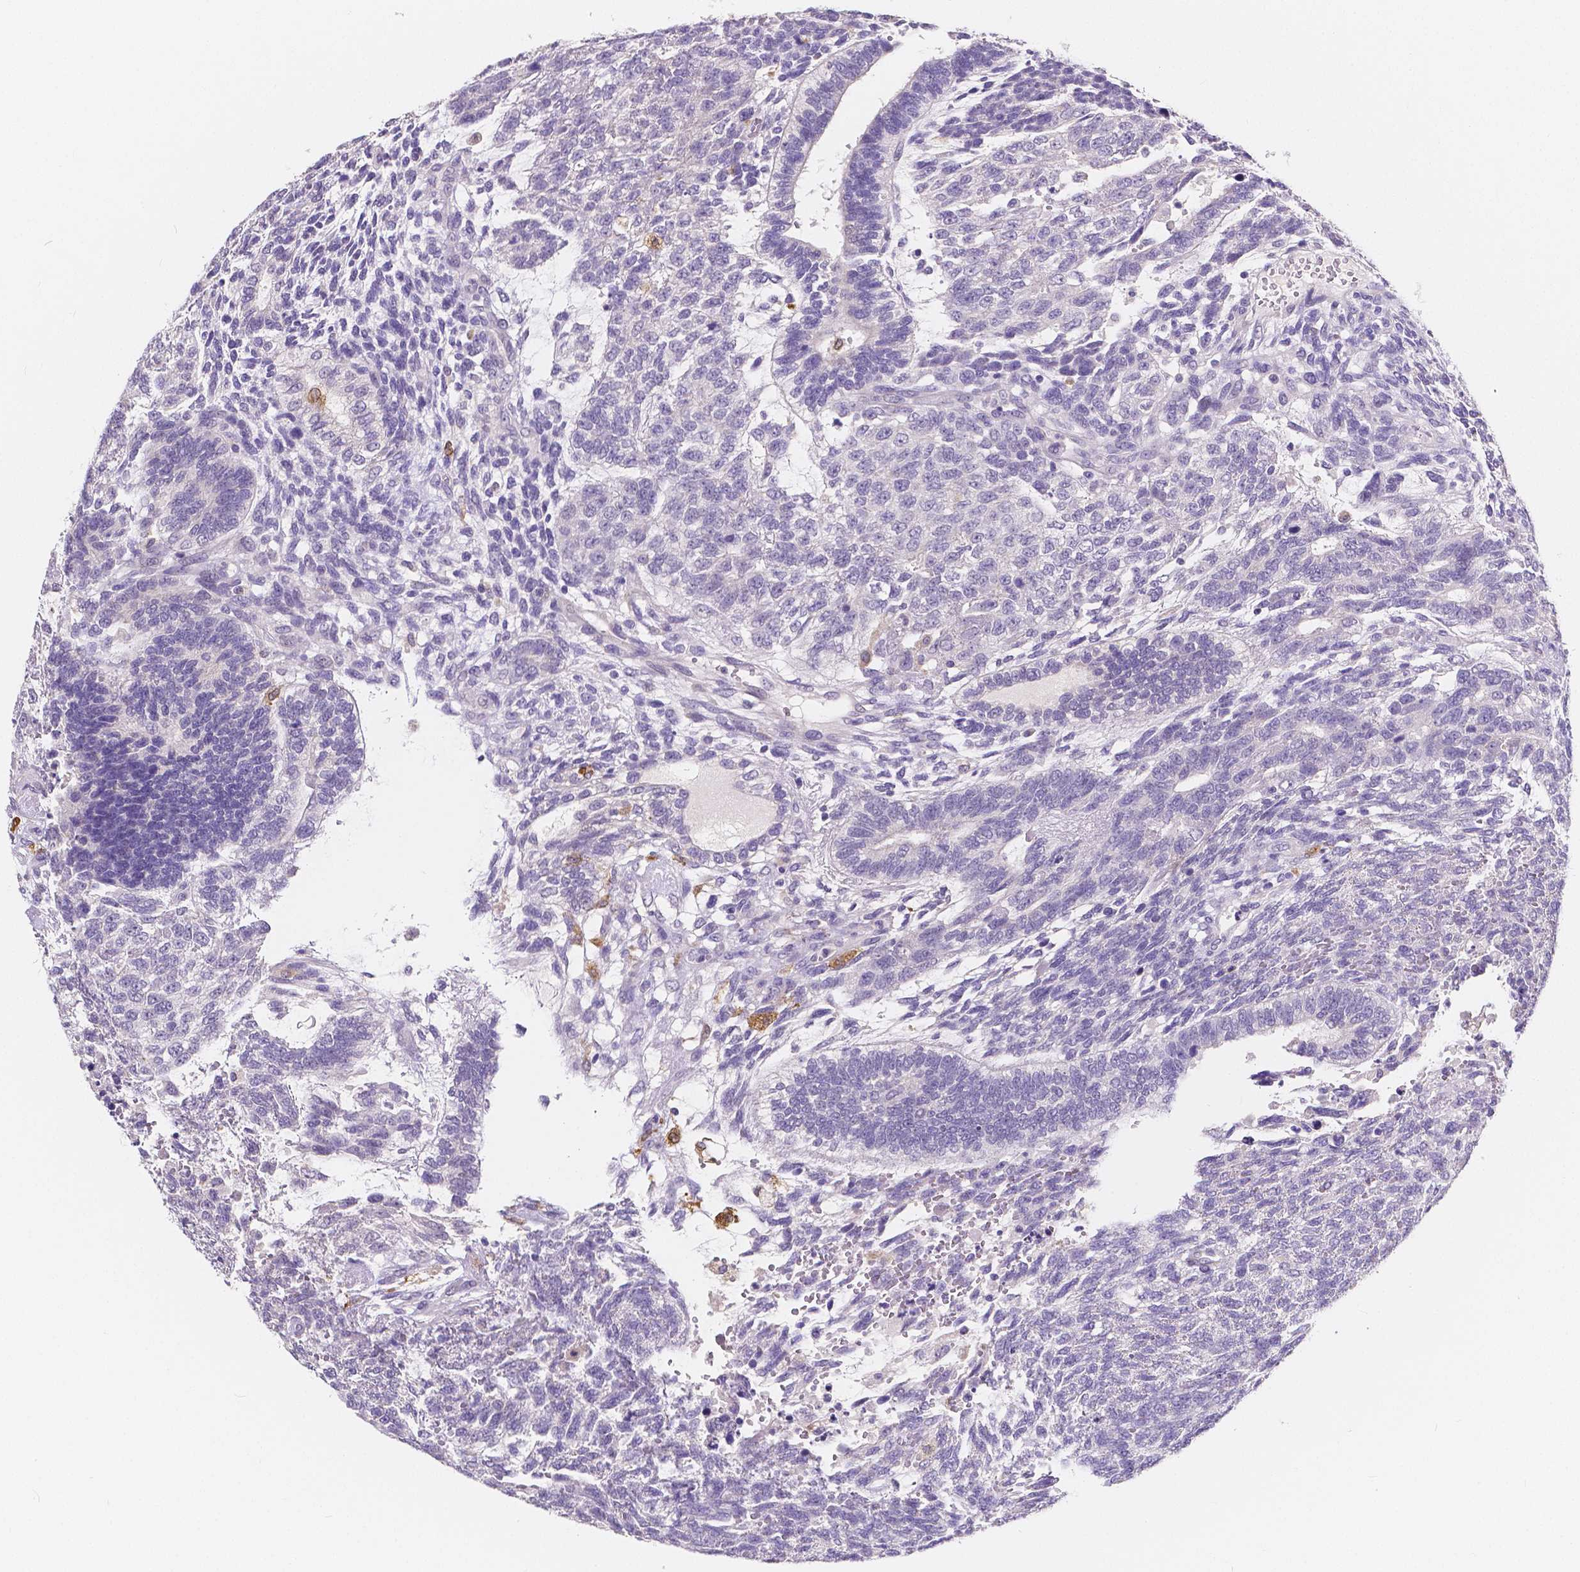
{"staining": {"intensity": "negative", "quantity": "none", "location": "none"}, "tissue": "testis cancer", "cell_type": "Tumor cells", "image_type": "cancer", "snomed": [{"axis": "morphology", "description": "Carcinoma, Embryonal, NOS"}, {"axis": "topography", "description": "Testis"}], "caption": "An image of human testis cancer (embryonal carcinoma) is negative for staining in tumor cells.", "gene": "ACP5", "patient": {"sex": "male", "age": 23}}